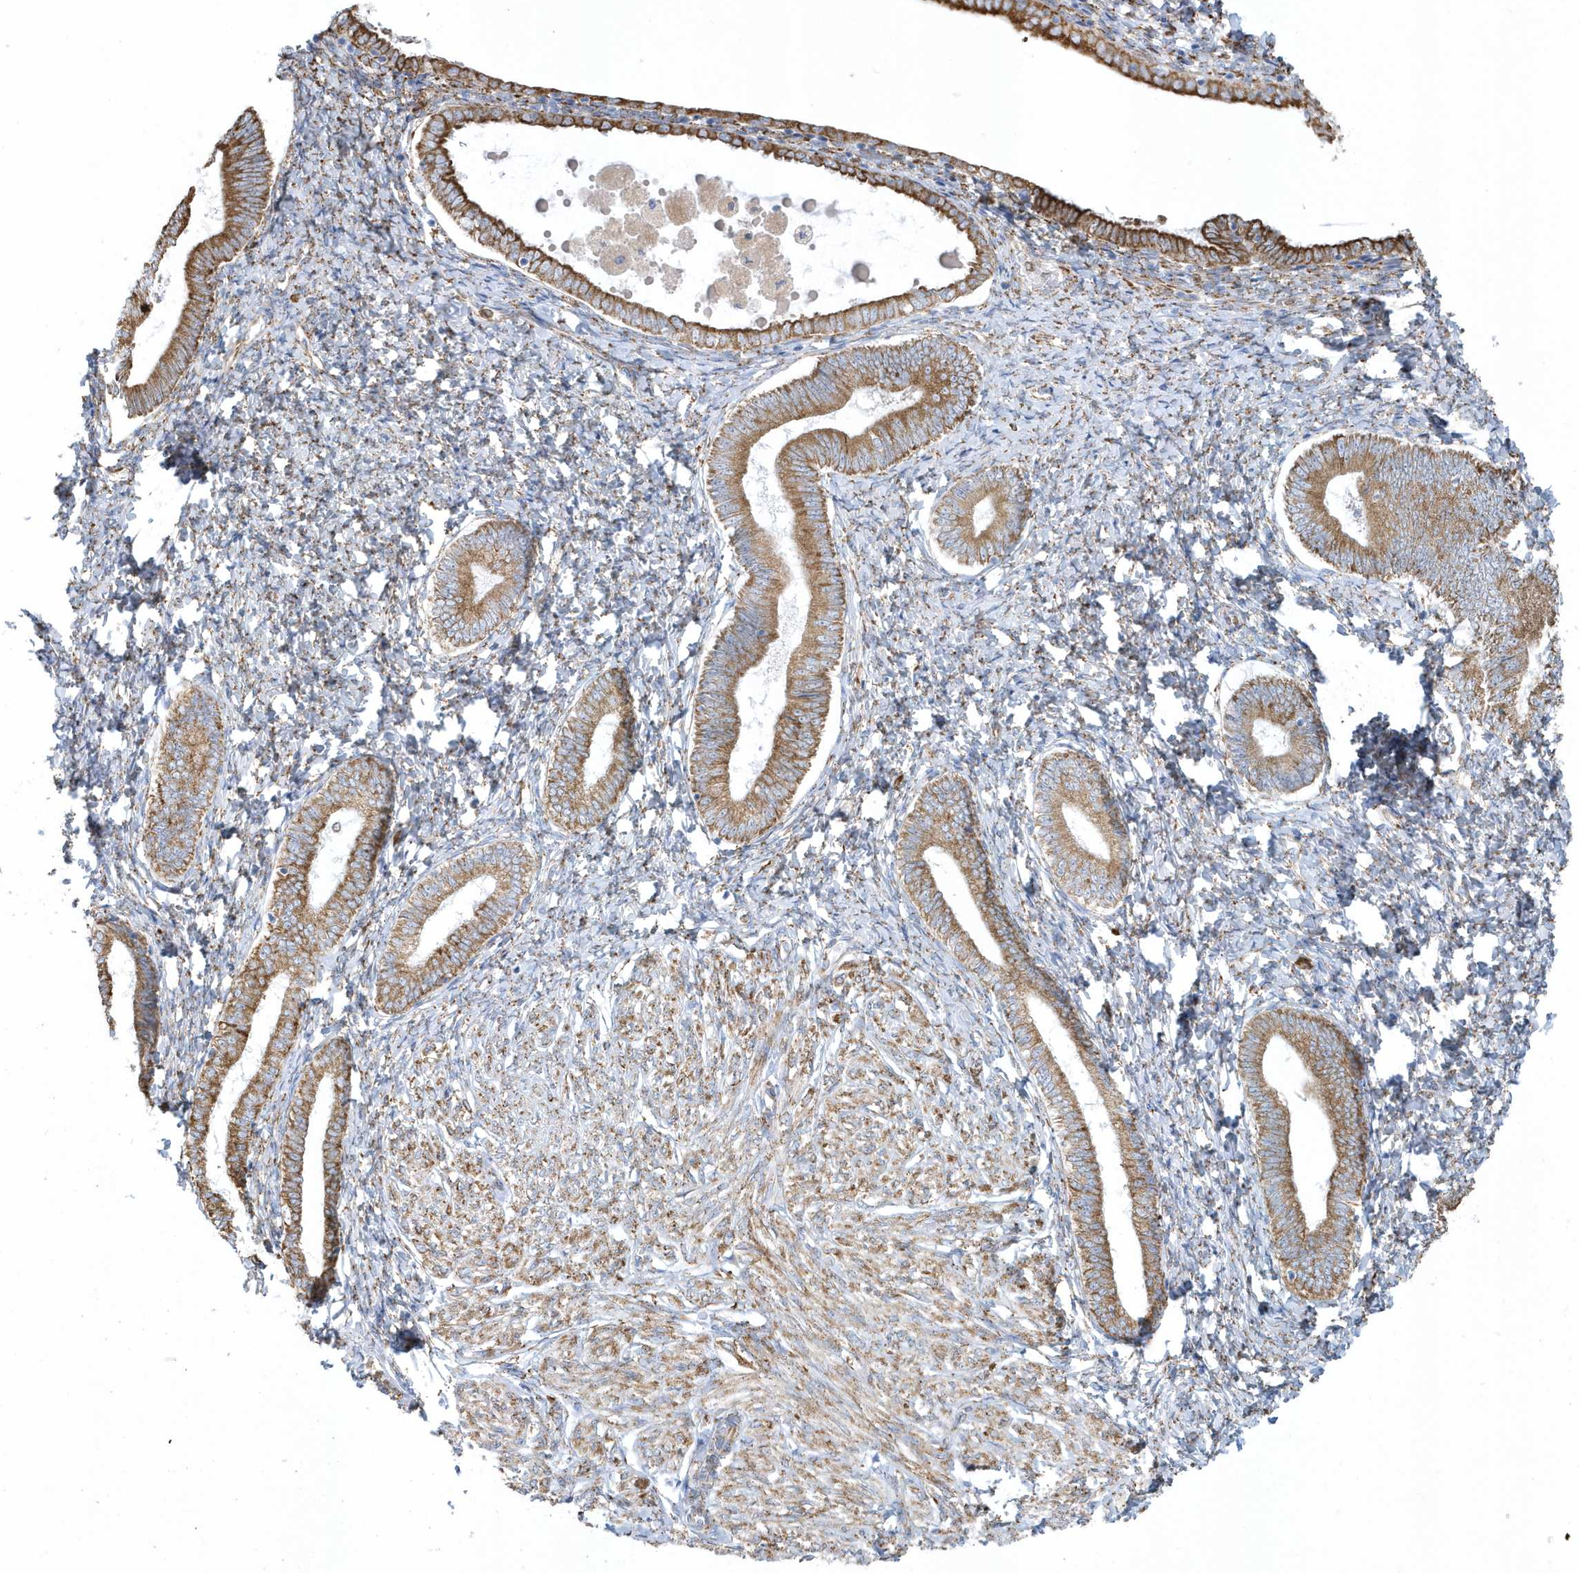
{"staining": {"intensity": "moderate", "quantity": "25%-75%", "location": "cytoplasmic/membranous"}, "tissue": "endometrium", "cell_type": "Cells in endometrial stroma", "image_type": "normal", "snomed": [{"axis": "morphology", "description": "Normal tissue, NOS"}, {"axis": "topography", "description": "Endometrium"}], "caption": "This histopathology image reveals immunohistochemistry staining of benign endometrium, with medium moderate cytoplasmic/membranous positivity in approximately 25%-75% of cells in endometrial stroma.", "gene": "DCAF1", "patient": {"sex": "female", "age": 72}}